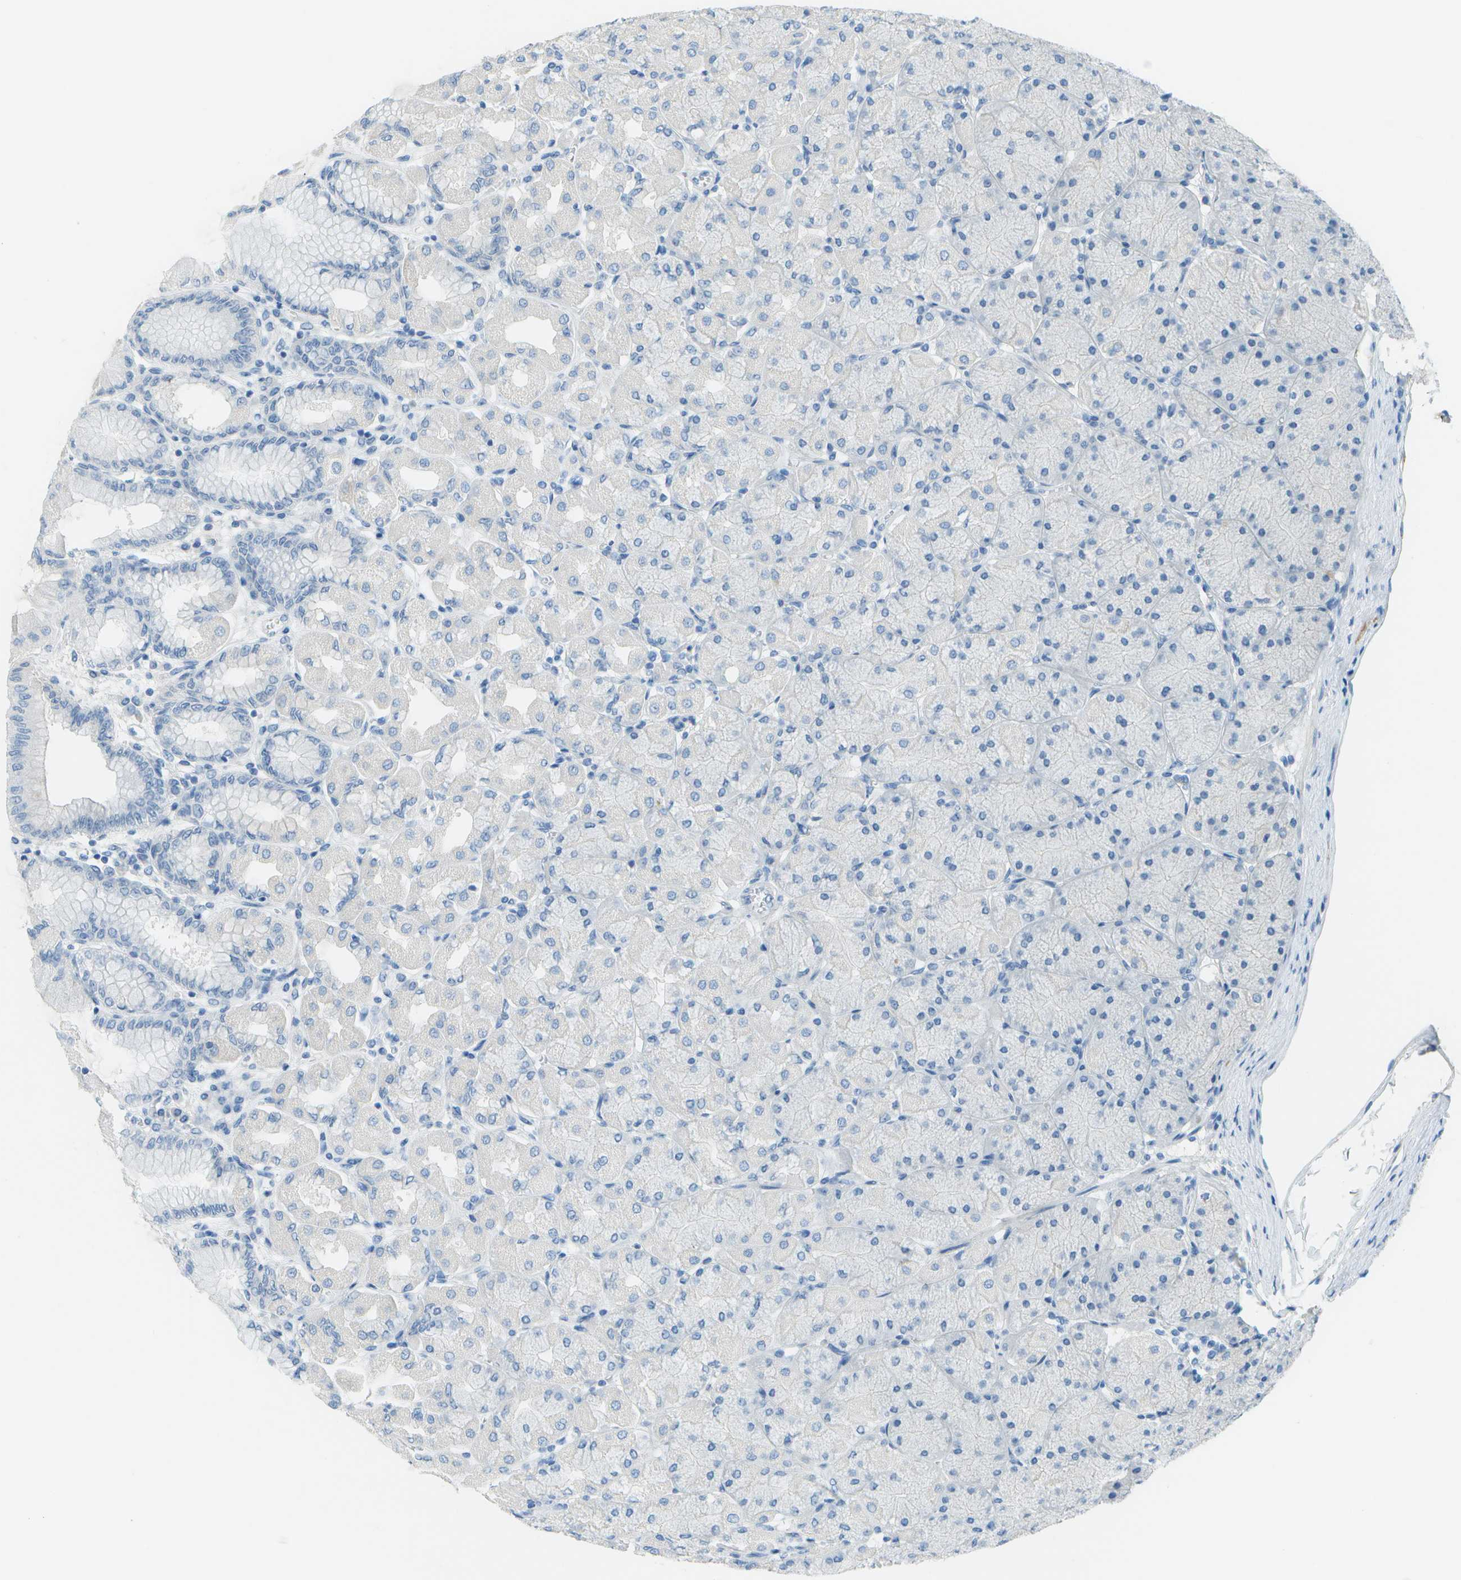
{"staining": {"intensity": "negative", "quantity": "none", "location": "none"}, "tissue": "stomach", "cell_type": "Glandular cells", "image_type": "normal", "snomed": [{"axis": "morphology", "description": "Normal tissue, NOS"}, {"axis": "topography", "description": "Stomach, upper"}], "caption": "IHC photomicrograph of unremarkable stomach stained for a protein (brown), which shows no expression in glandular cells. The staining was performed using DAB (3,3'-diaminobenzidine) to visualize the protein expression in brown, while the nuclei were stained in blue with hematoxylin (Magnification: 20x).", "gene": "C1S", "patient": {"sex": "female", "age": 56}}